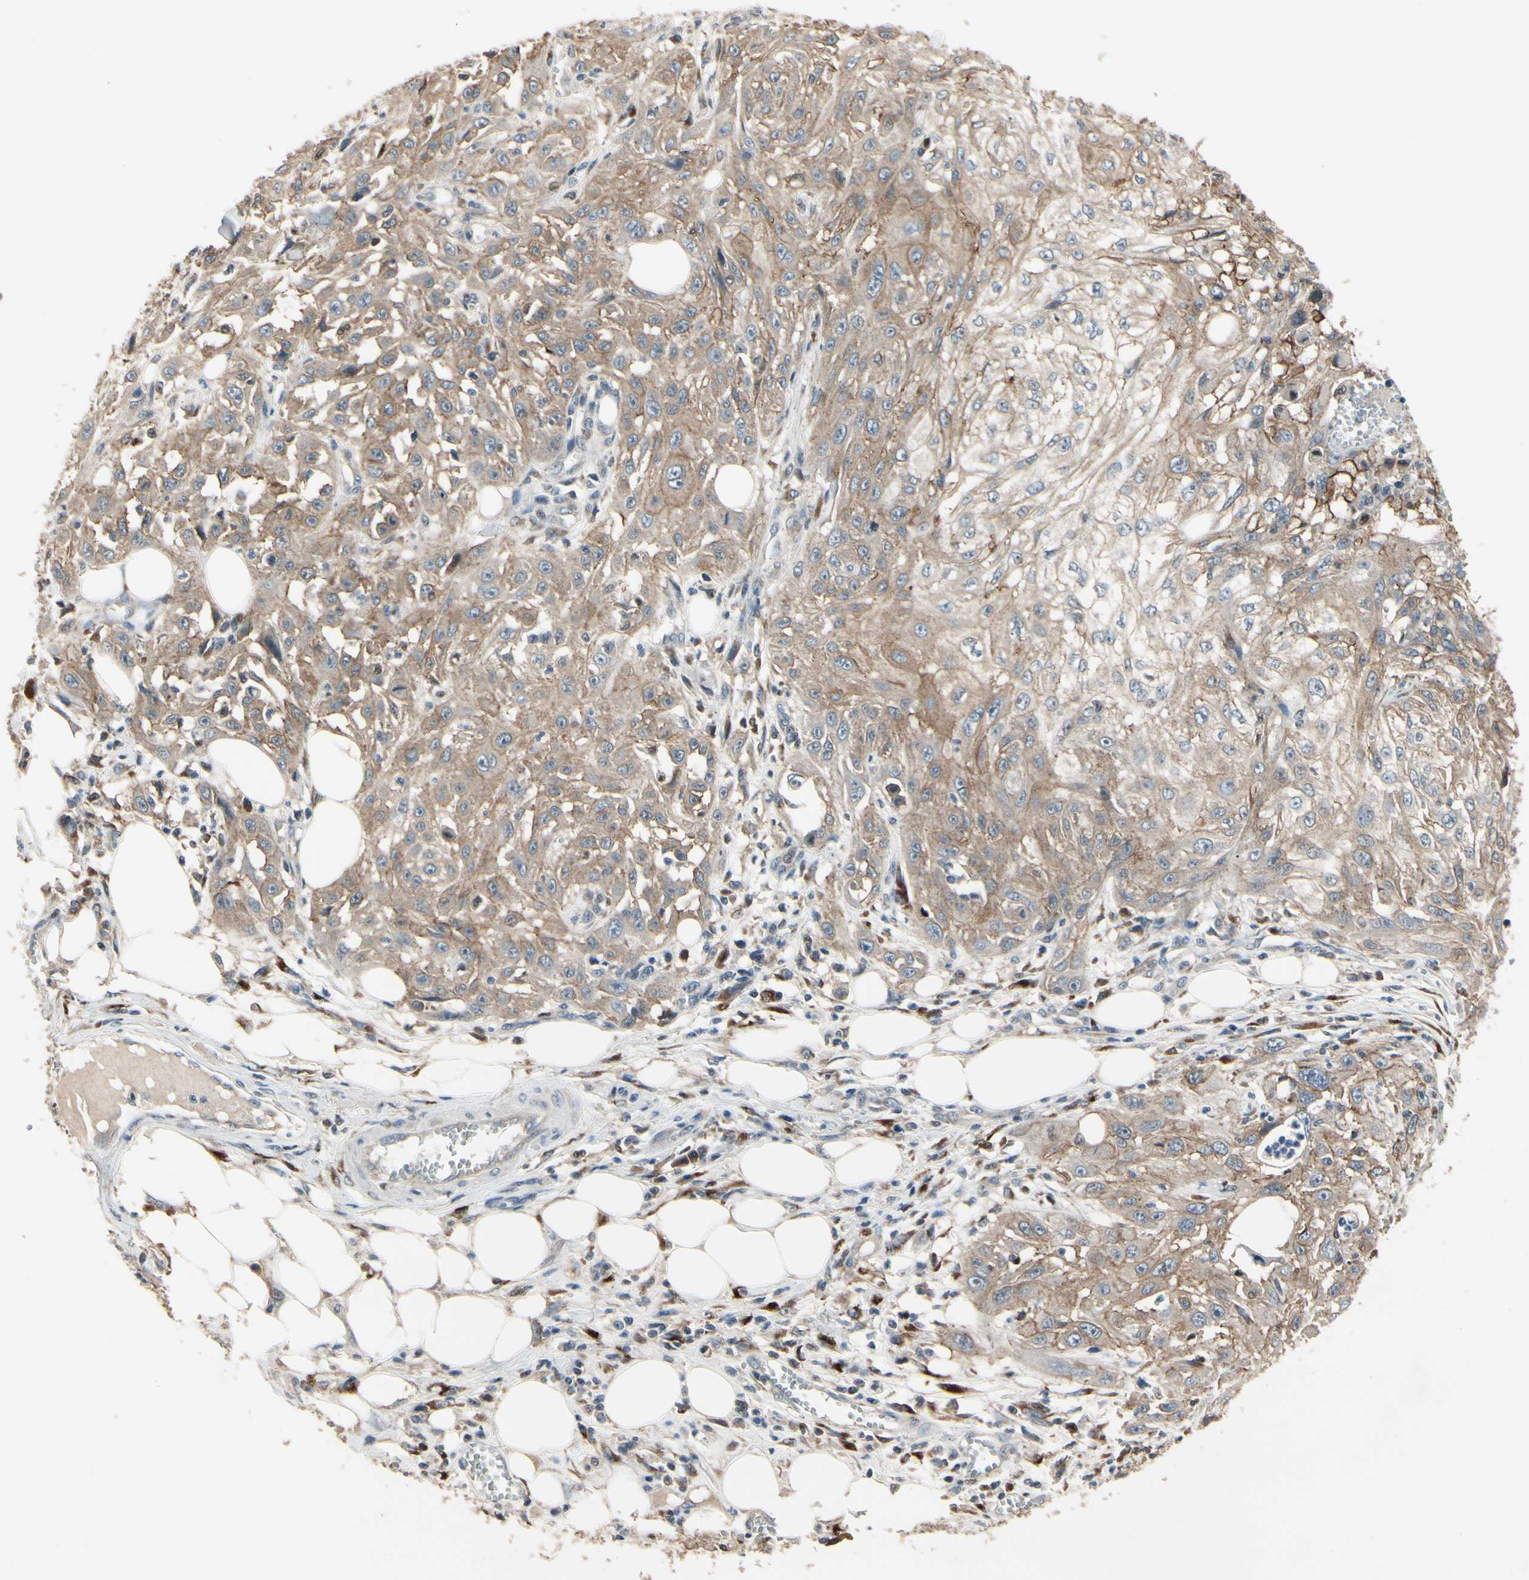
{"staining": {"intensity": "moderate", "quantity": ">75%", "location": "cytoplasmic/membranous"}, "tissue": "skin cancer", "cell_type": "Tumor cells", "image_type": "cancer", "snomed": [{"axis": "morphology", "description": "Squamous cell carcinoma, NOS"}, {"axis": "topography", "description": "Skin"}], "caption": "IHC histopathology image of neoplastic tissue: human skin cancer stained using immunohistochemistry displays medium levels of moderate protein expression localized specifically in the cytoplasmic/membranous of tumor cells, appearing as a cytoplasmic/membranous brown color.", "gene": "CGREF1", "patient": {"sex": "male", "age": 75}}